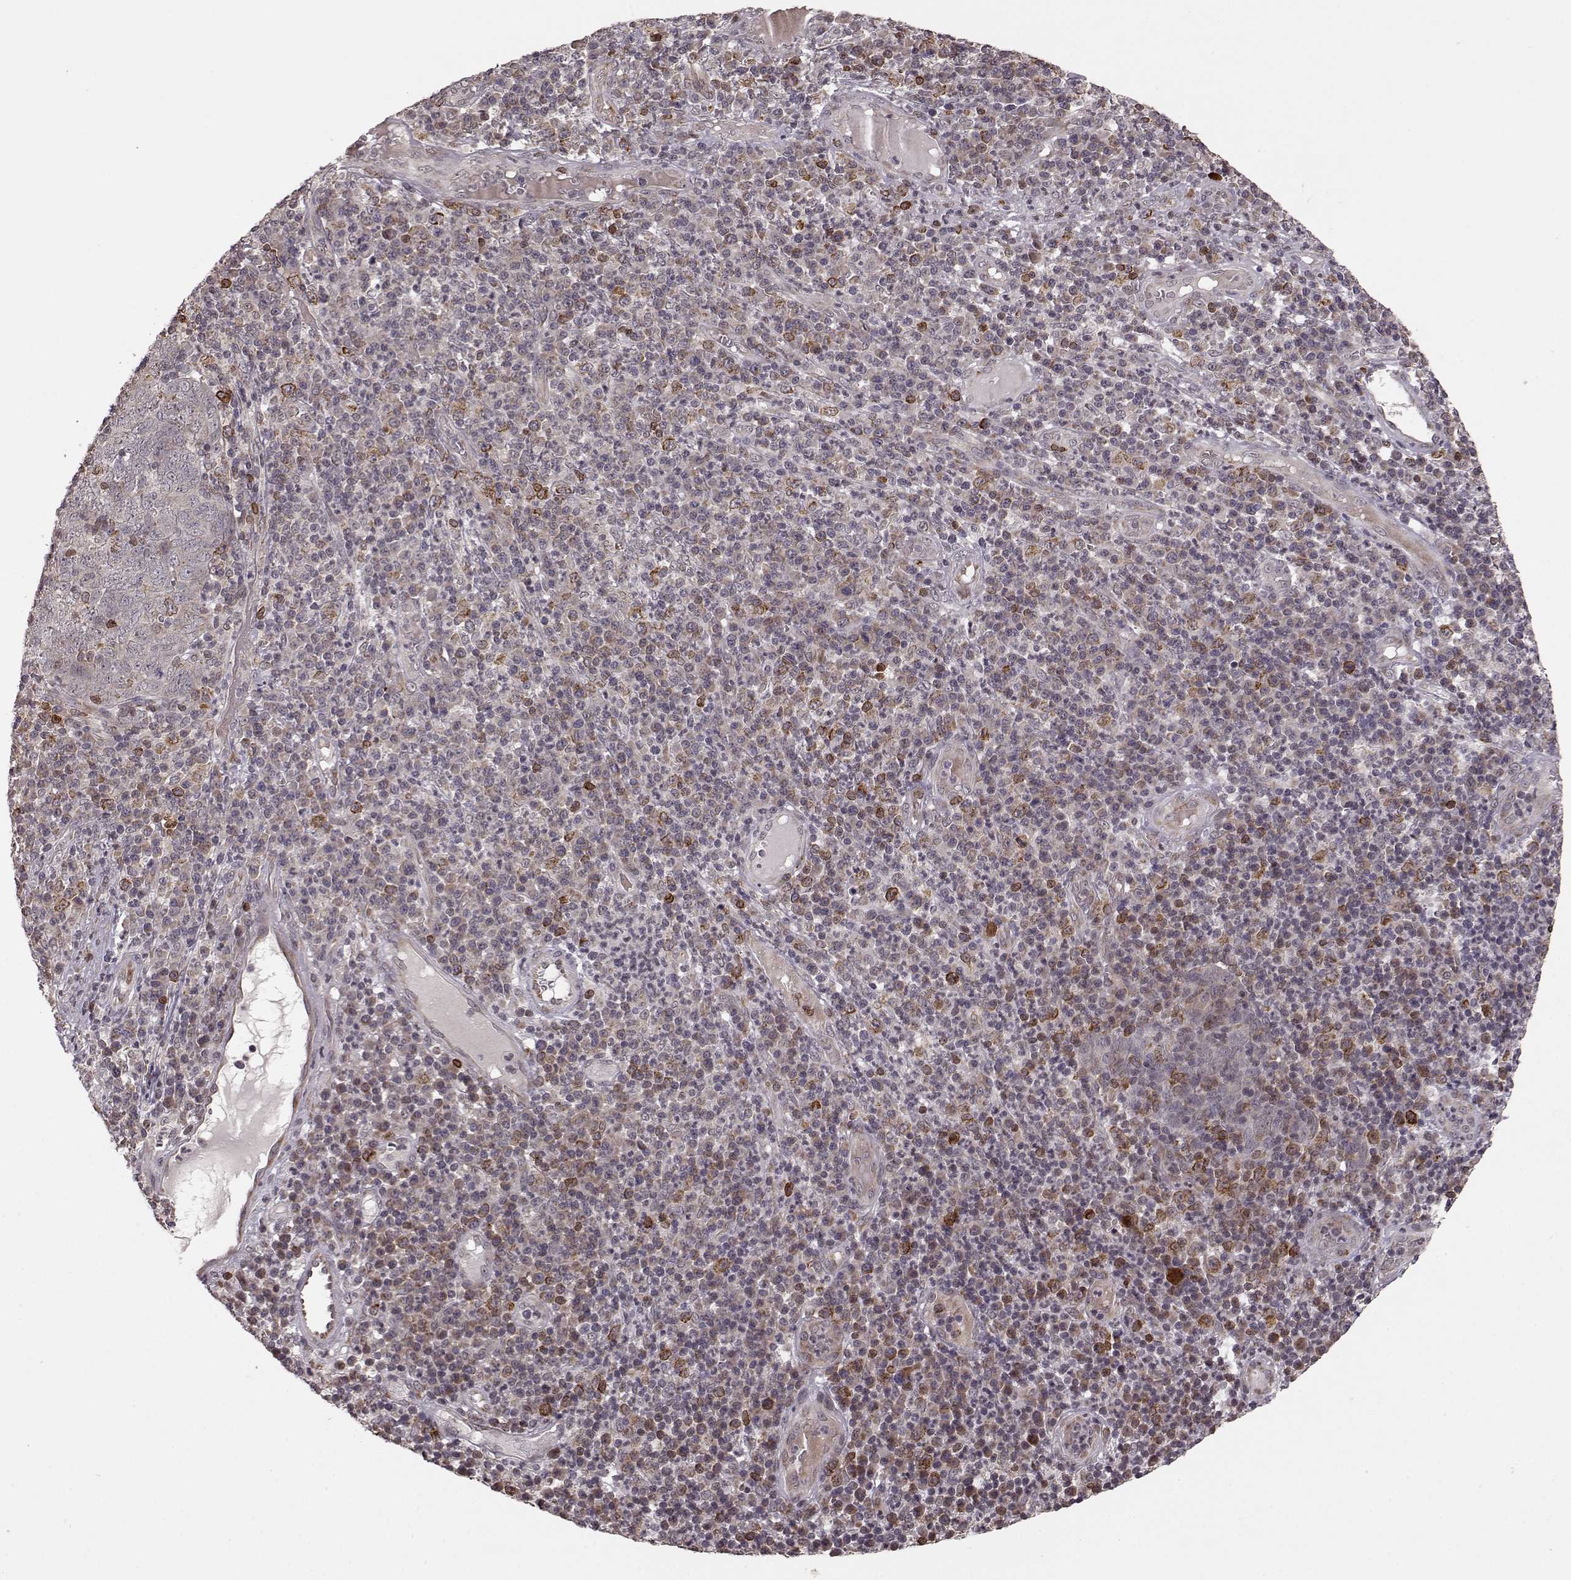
{"staining": {"intensity": "negative", "quantity": "none", "location": "none"}, "tissue": "skin cancer", "cell_type": "Tumor cells", "image_type": "cancer", "snomed": [{"axis": "morphology", "description": "Squamous cell carcinoma, NOS"}, {"axis": "topography", "description": "Skin"}, {"axis": "topography", "description": "Anal"}], "caption": "The micrograph reveals no staining of tumor cells in squamous cell carcinoma (skin).", "gene": "ELOVL5", "patient": {"sex": "female", "age": 51}}